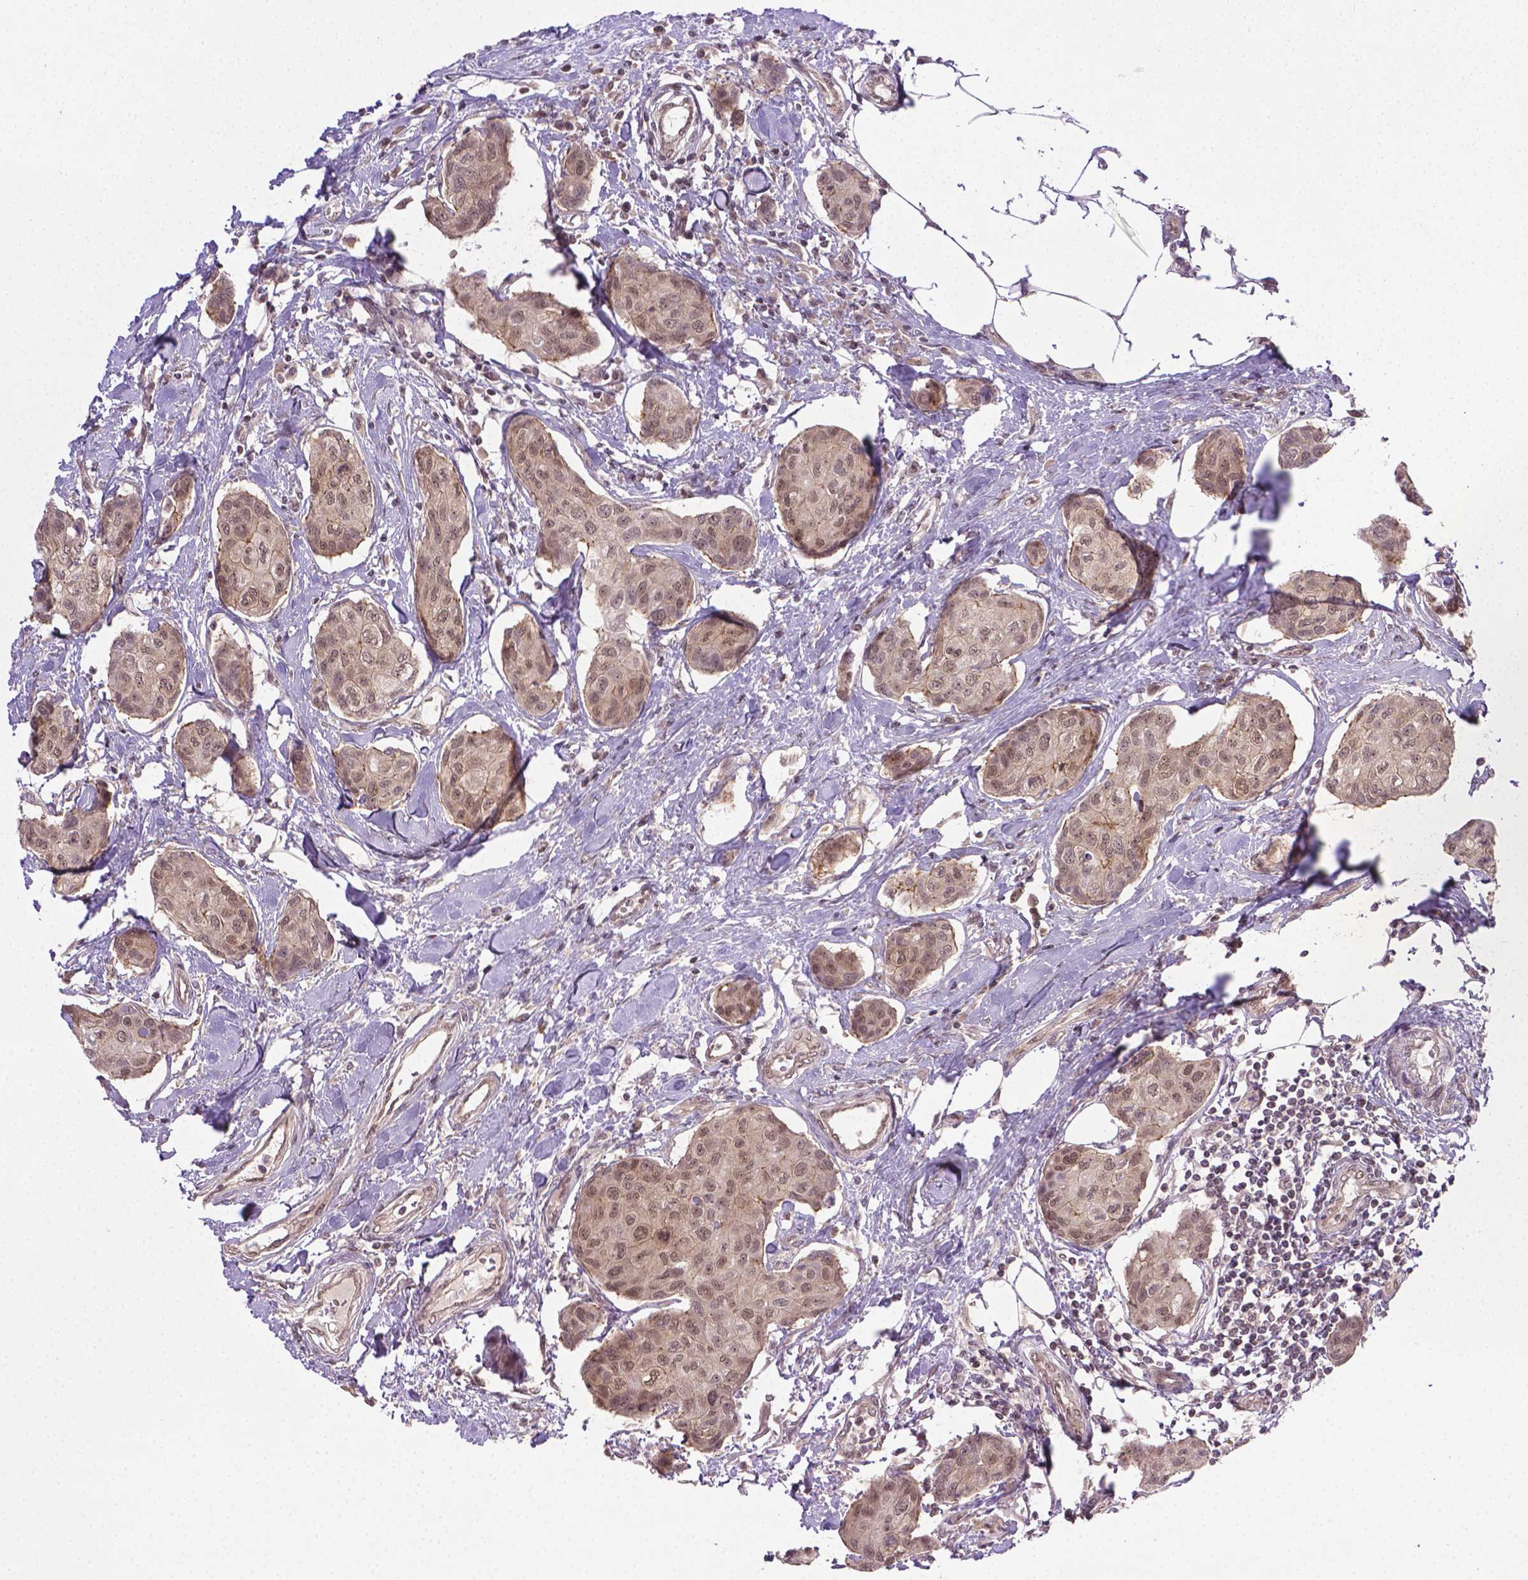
{"staining": {"intensity": "weak", "quantity": ">75%", "location": "nuclear"}, "tissue": "breast cancer", "cell_type": "Tumor cells", "image_type": "cancer", "snomed": [{"axis": "morphology", "description": "Duct carcinoma"}, {"axis": "topography", "description": "Breast"}], "caption": "The photomicrograph shows a brown stain indicating the presence of a protein in the nuclear of tumor cells in intraductal carcinoma (breast).", "gene": "ANKRD54", "patient": {"sex": "female", "age": 80}}